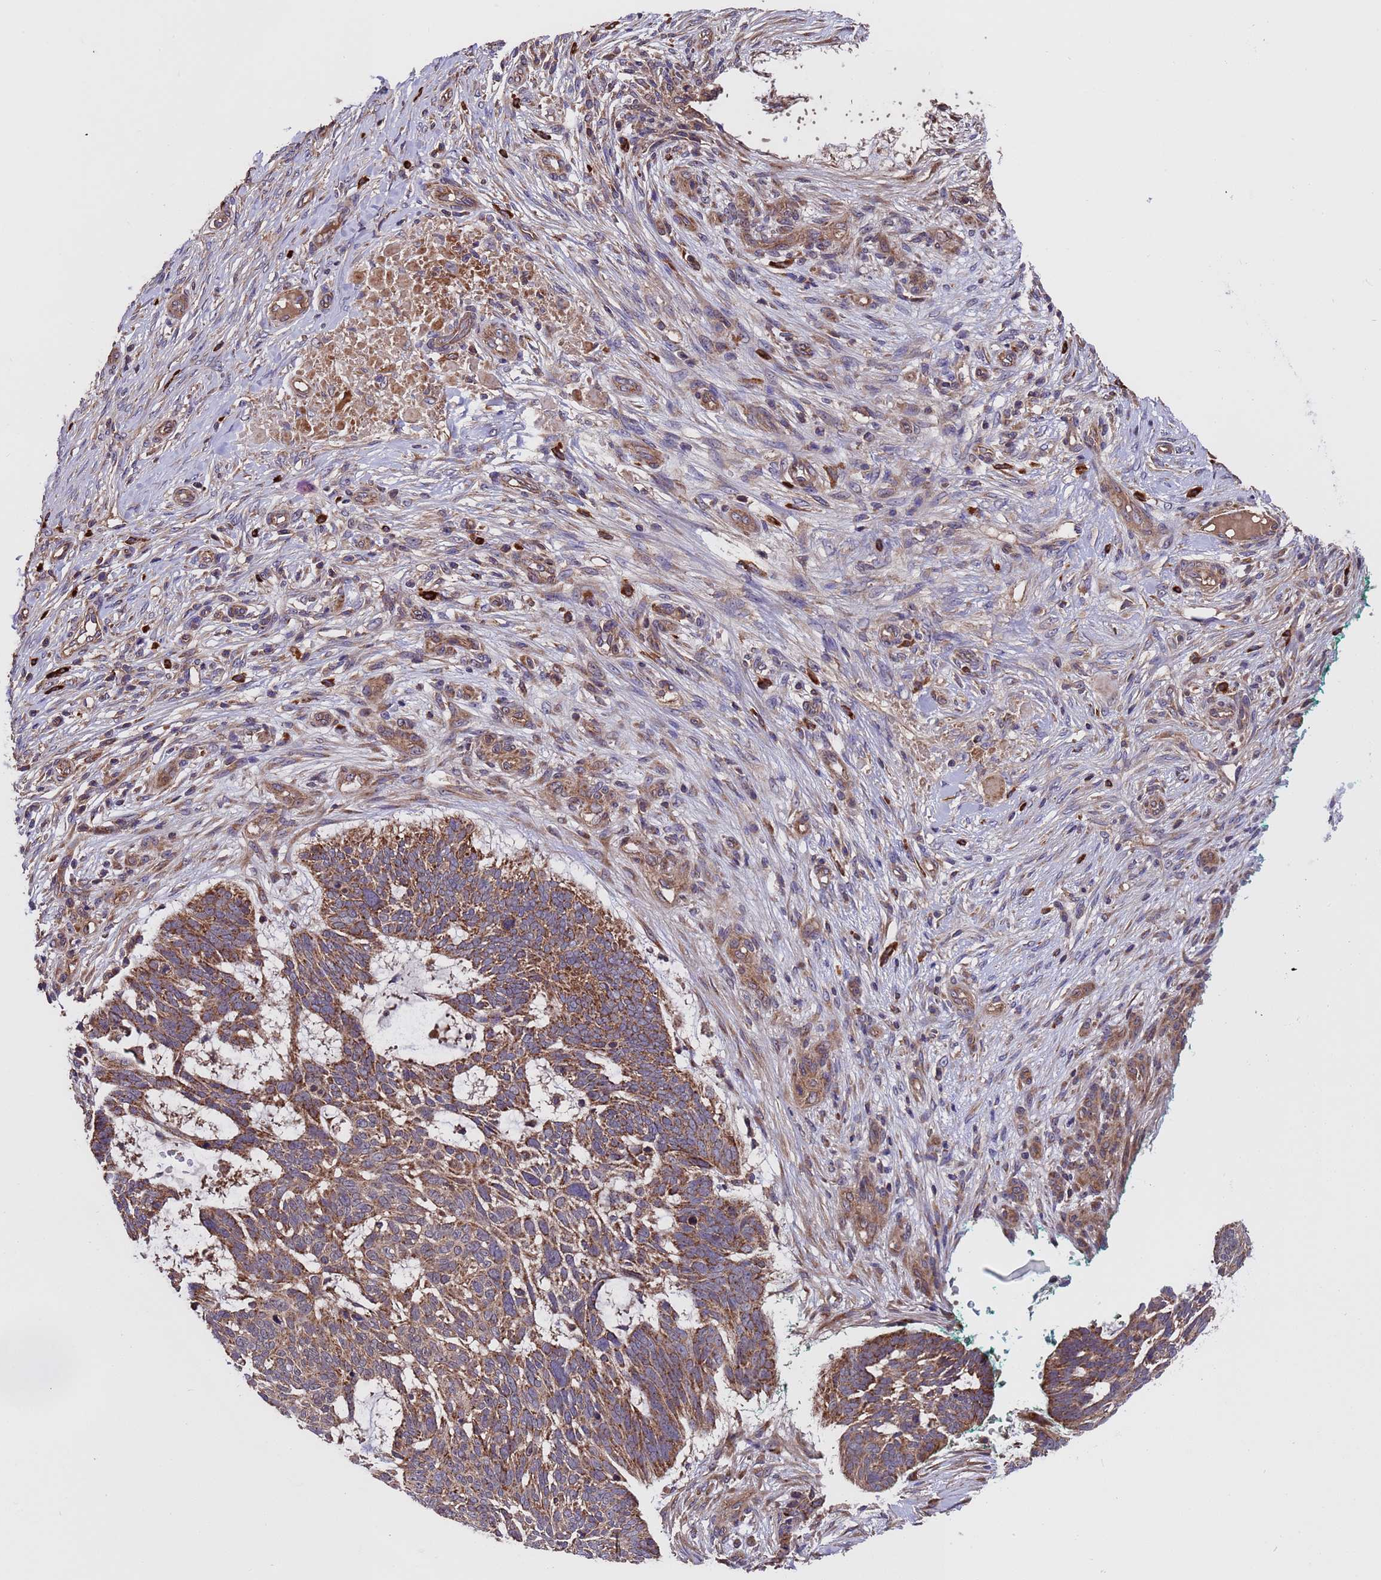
{"staining": {"intensity": "moderate", "quantity": ">75%", "location": "cytoplasmic/membranous"}, "tissue": "skin cancer", "cell_type": "Tumor cells", "image_type": "cancer", "snomed": [{"axis": "morphology", "description": "Basal cell carcinoma"}, {"axis": "topography", "description": "Skin"}], "caption": "Basal cell carcinoma (skin) stained with a protein marker exhibits moderate staining in tumor cells.", "gene": "TSR3", "patient": {"sex": "male", "age": 88}}